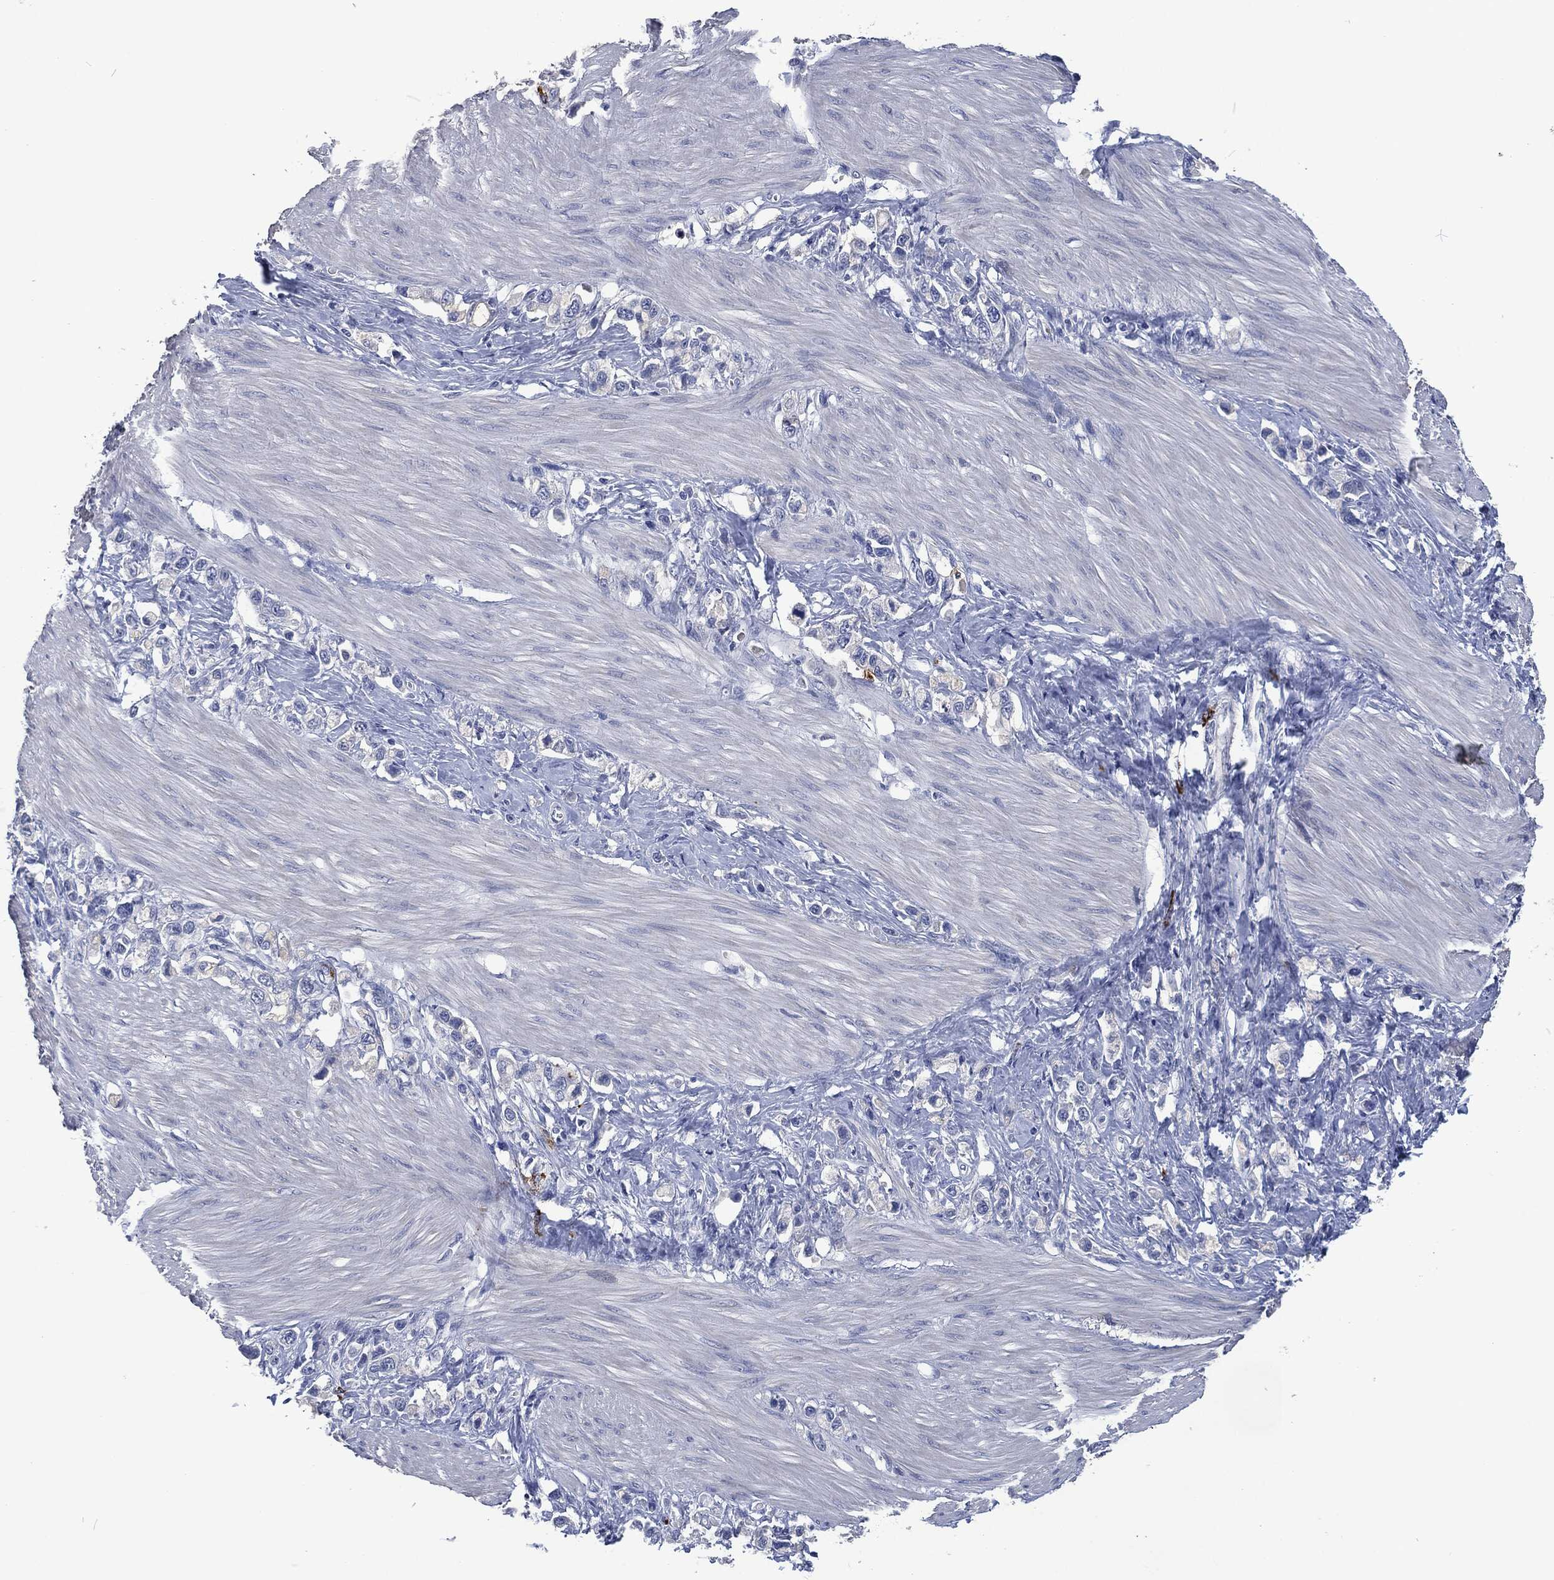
{"staining": {"intensity": "negative", "quantity": "none", "location": "none"}, "tissue": "stomach cancer", "cell_type": "Tumor cells", "image_type": "cancer", "snomed": [{"axis": "morphology", "description": "Normal tissue, NOS"}, {"axis": "morphology", "description": "Adenocarcinoma, NOS"}, {"axis": "morphology", "description": "Adenocarcinoma, High grade"}, {"axis": "topography", "description": "Stomach, upper"}, {"axis": "topography", "description": "Stomach"}], "caption": "An IHC photomicrograph of stomach cancer (high-grade adenocarcinoma) is shown. There is no staining in tumor cells of stomach cancer (high-grade adenocarcinoma).", "gene": "MPO", "patient": {"sex": "female", "age": 65}}